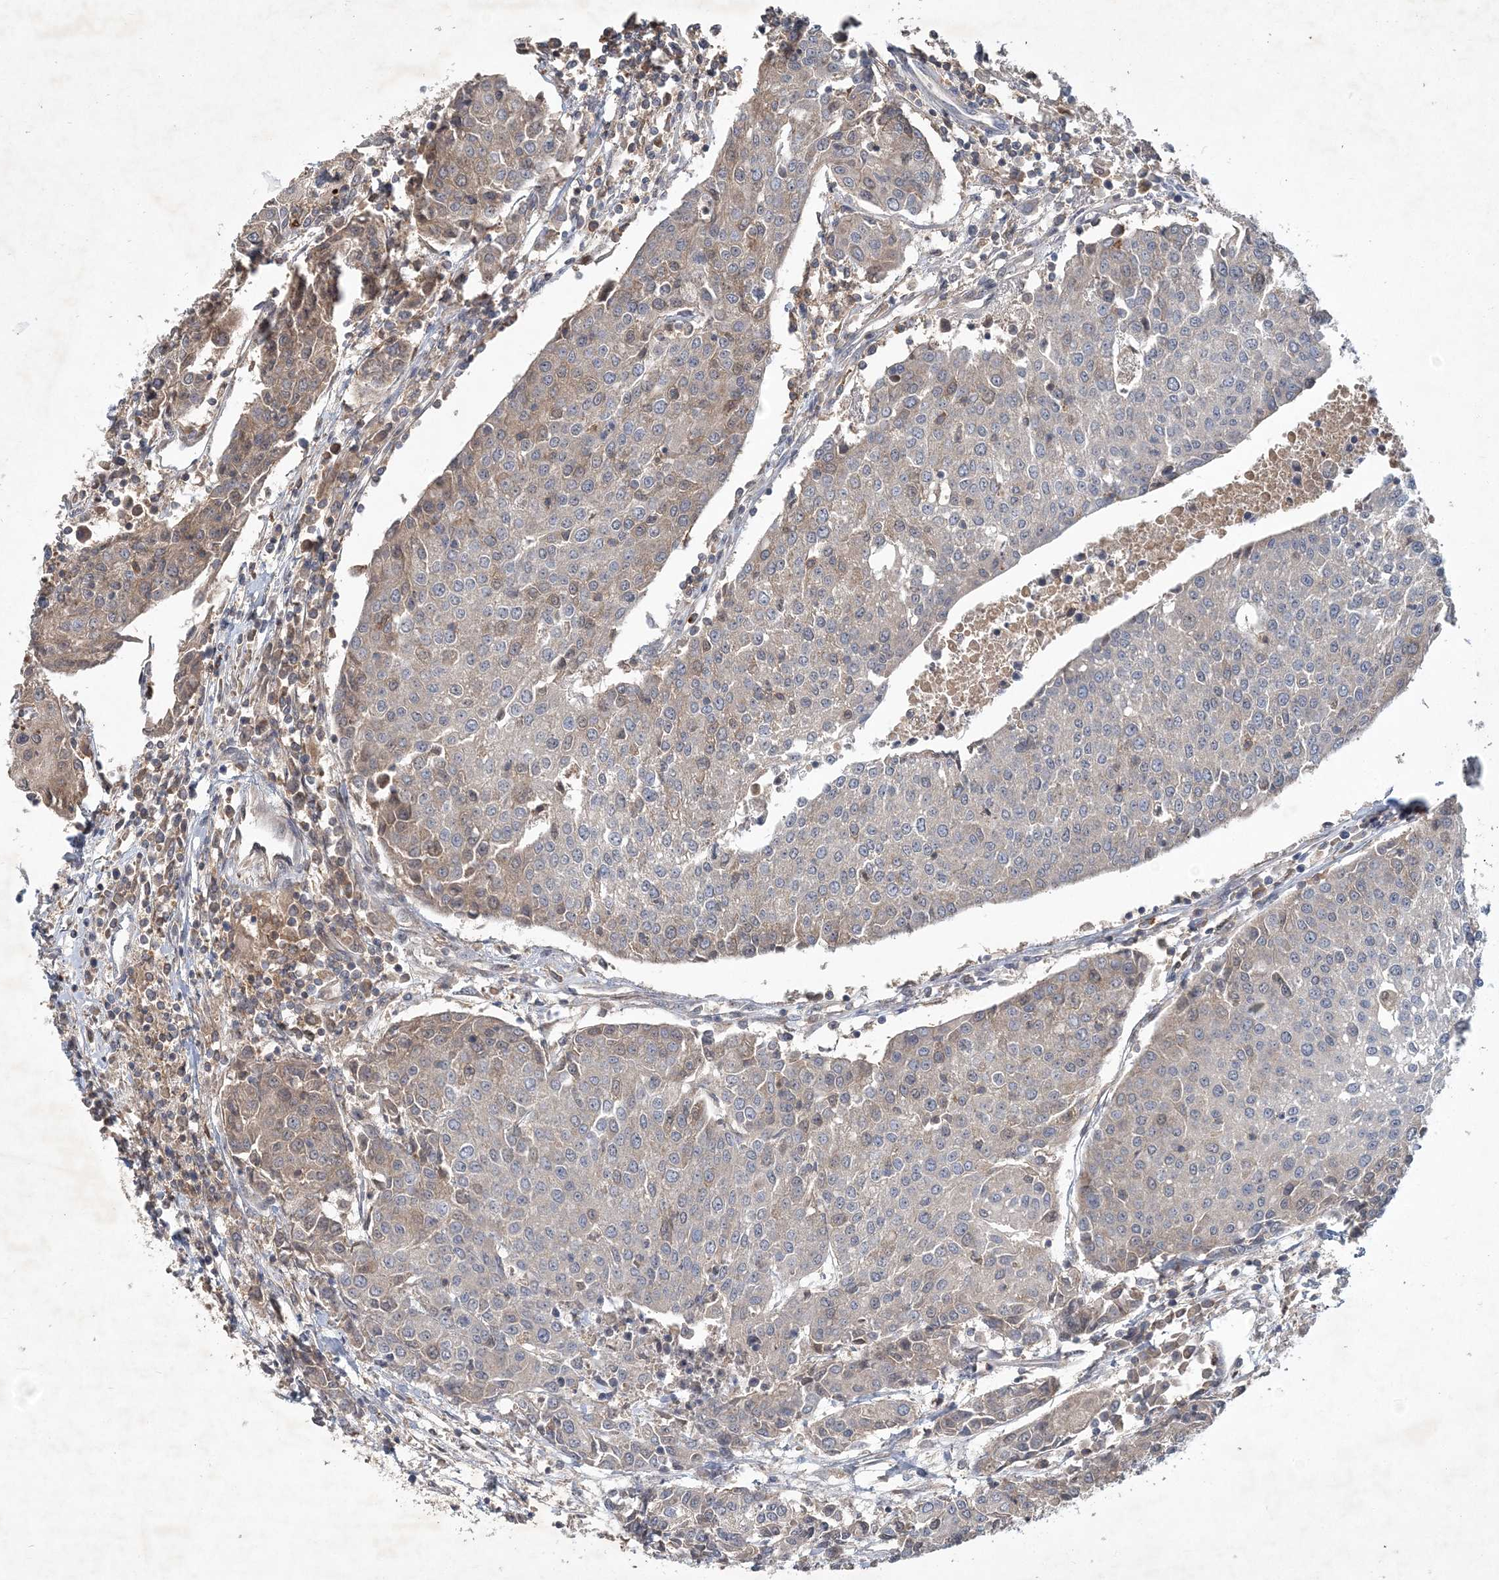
{"staining": {"intensity": "weak", "quantity": "<25%", "location": "cytoplasmic/membranous"}, "tissue": "urothelial cancer", "cell_type": "Tumor cells", "image_type": "cancer", "snomed": [{"axis": "morphology", "description": "Urothelial carcinoma, High grade"}, {"axis": "topography", "description": "Urinary bladder"}], "caption": "Human urothelial cancer stained for a protein using immunohistochemistry (IHC) exhibits no staining in tumor cells.", "gene": "RNF25", "patient": {"sex": "female", "age": 85}}